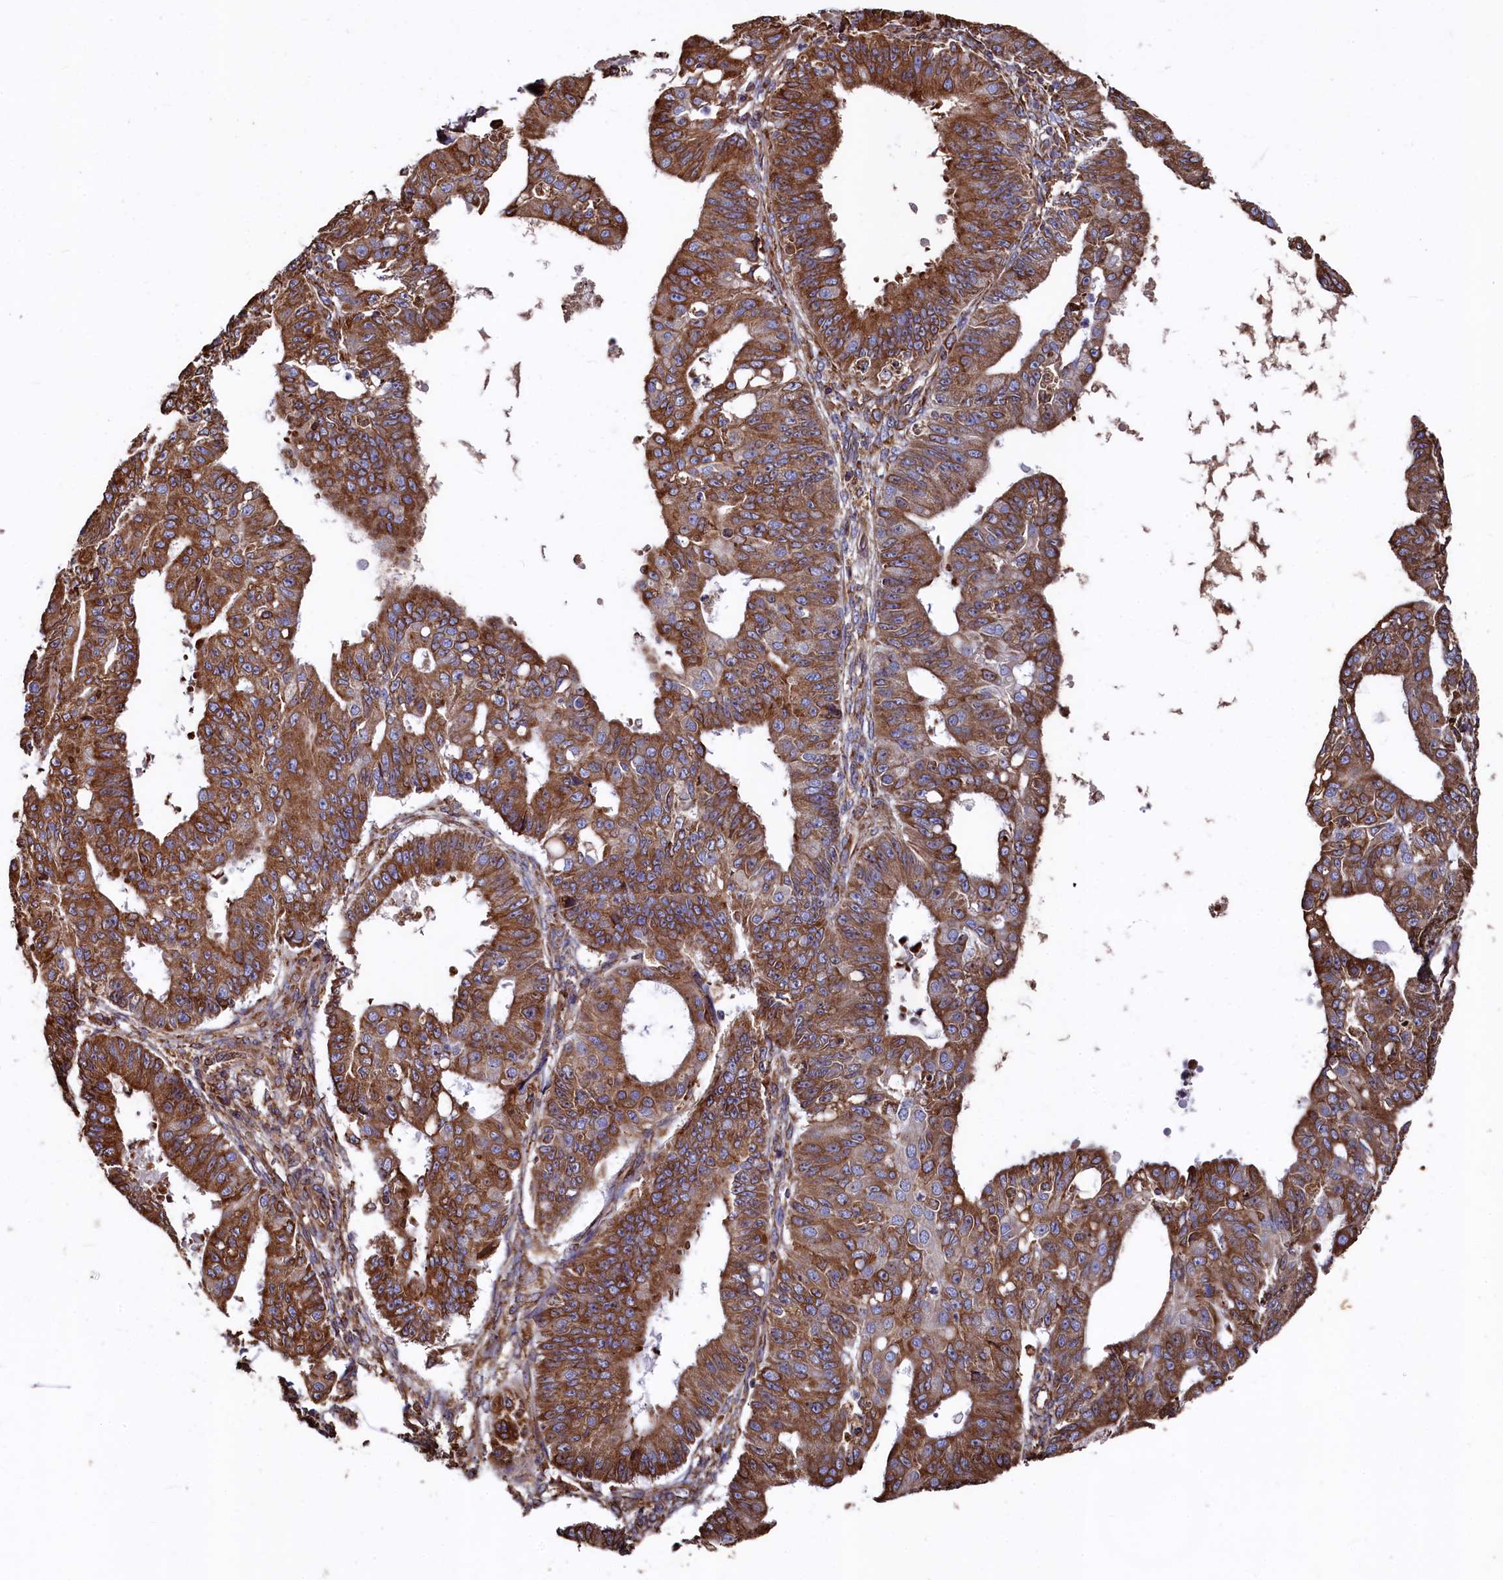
{"staining": {"intensity": "strong", "quantity": ">75%", "location": "cytoplasmic/membranous"}, "tissue": "ovarian cancer", "cell_type": "Tumor cells", "image_type": "cancer", "snomed": [{"axis": "morphology", "description": "Carcinoma, endometroid"}, {"axis": "topography", "description": "Appendix"}, {"axis": "topography", "description": "Ovary"}], "caption": "Ovarian endometroid carcinoma tissue demonstrates strong cytoplasmic/membranous expression in approximately >75% of tumor cells, visualized by immunohistochemistry.", "gene": "NEURL1B", "patient": {"sex": "female", "age": 42}}